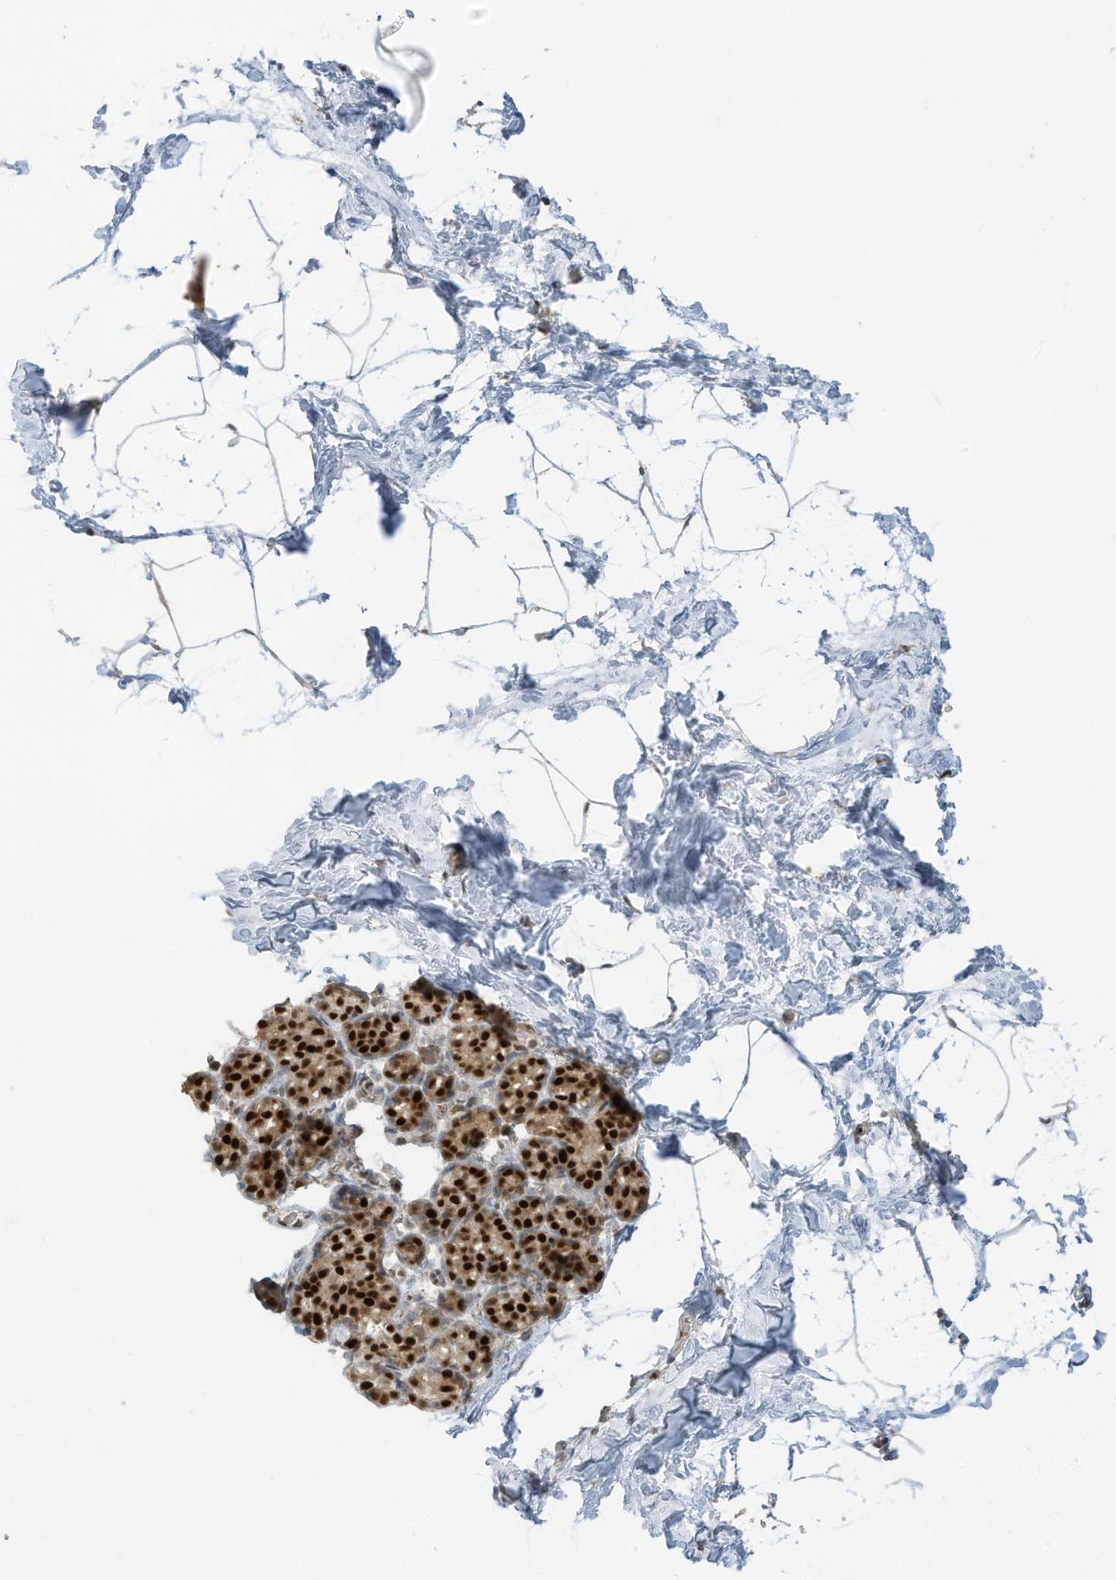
{"staining": {"intensity": "moderate", "quantity": ">75%", "location": "nuclear"}, "tissue": "breast", "cell_type": "Adipocytes", "image_type": "normal", "snomed": [{"axis": "morphology", "description": "Normal tissue, NOS"}, {"axis": "topography", "description": "Breast"}], "caption": "DAB (3,3'-diaminobenzidine) immunohistochemical staining of benign human breast exhibits moderate nuclear protein positivity in approximately >75% of adipocytes. The staining is performed using DAB (3,3'-diaminobenzidine) brown chromogen to label protein expression. The nuclei are counter-stained blue using hematoxylin.", "gene": "ZCWPW2", "patient": {"sex": "female", "age": 62}}